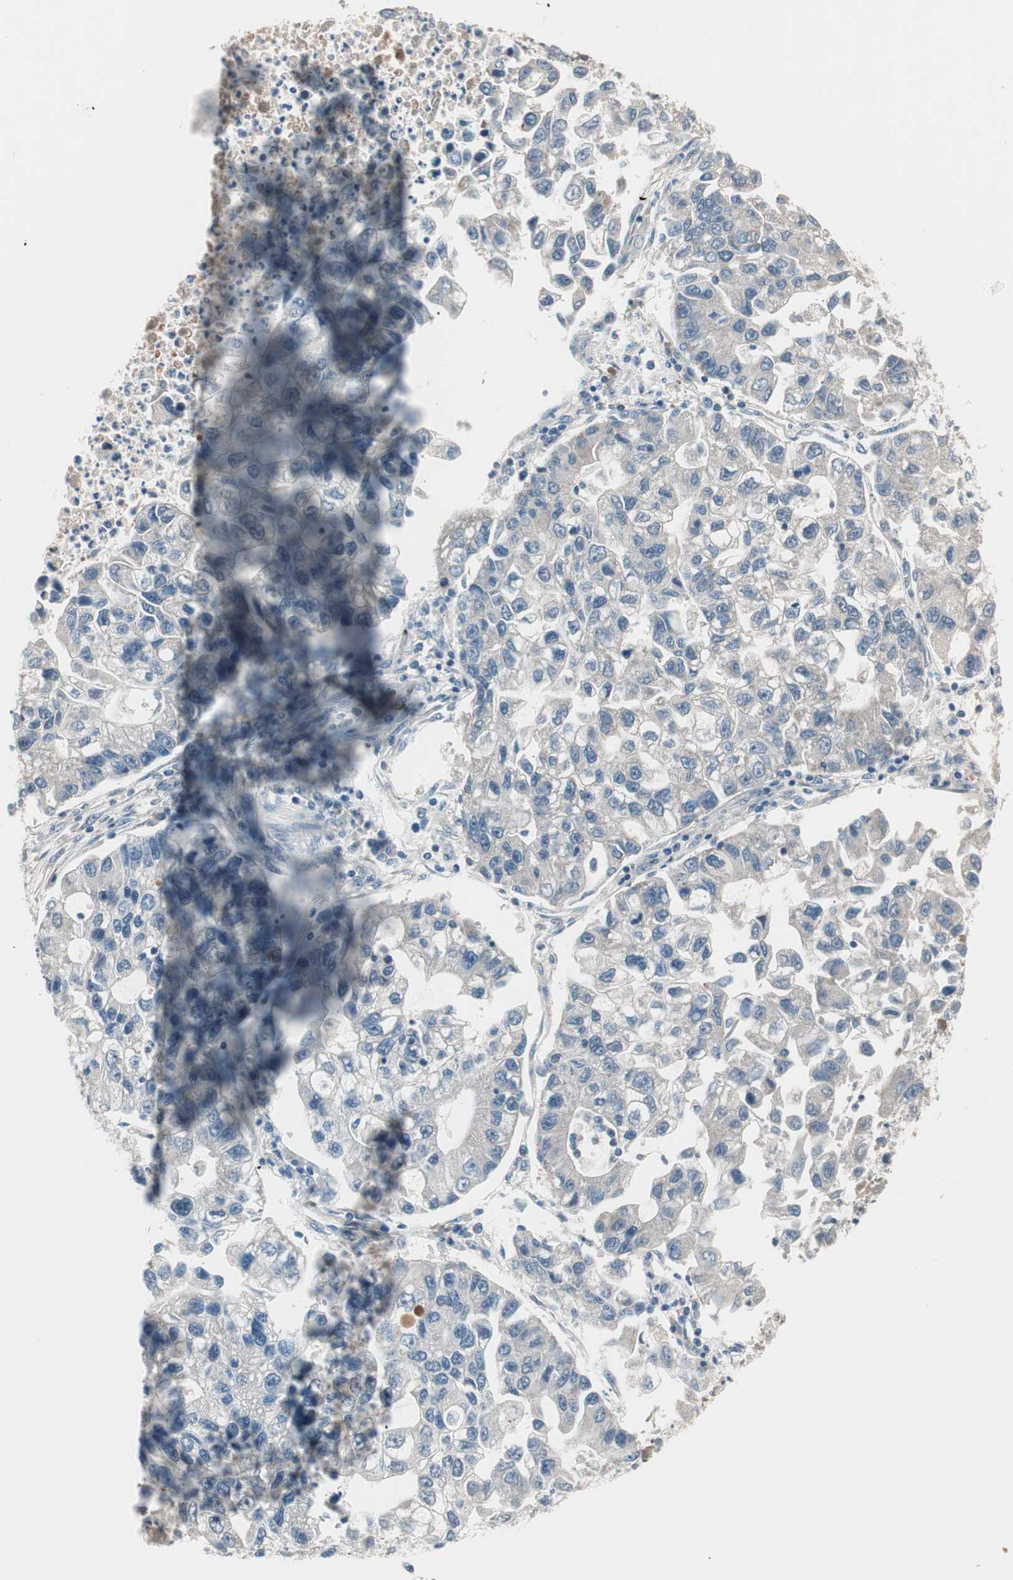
{"staining": {"intensity": "negative", "quantity": "none", "location": "none"}, "tissue": "lung cancer", "cell_type": "Tumor cells", "image_type": "cancer", "snomed": [{"axis": "morphology", "description": "Adenocarcinoma, NOS"}, {"axis": "topography", "description": "Lung"}], "caption": "Image shows no protein expression in tumor cells of adenocarcinoma (lung) tissue.", "gene": "RAD54B", "patient": {"sex": "female", "age": 51}}